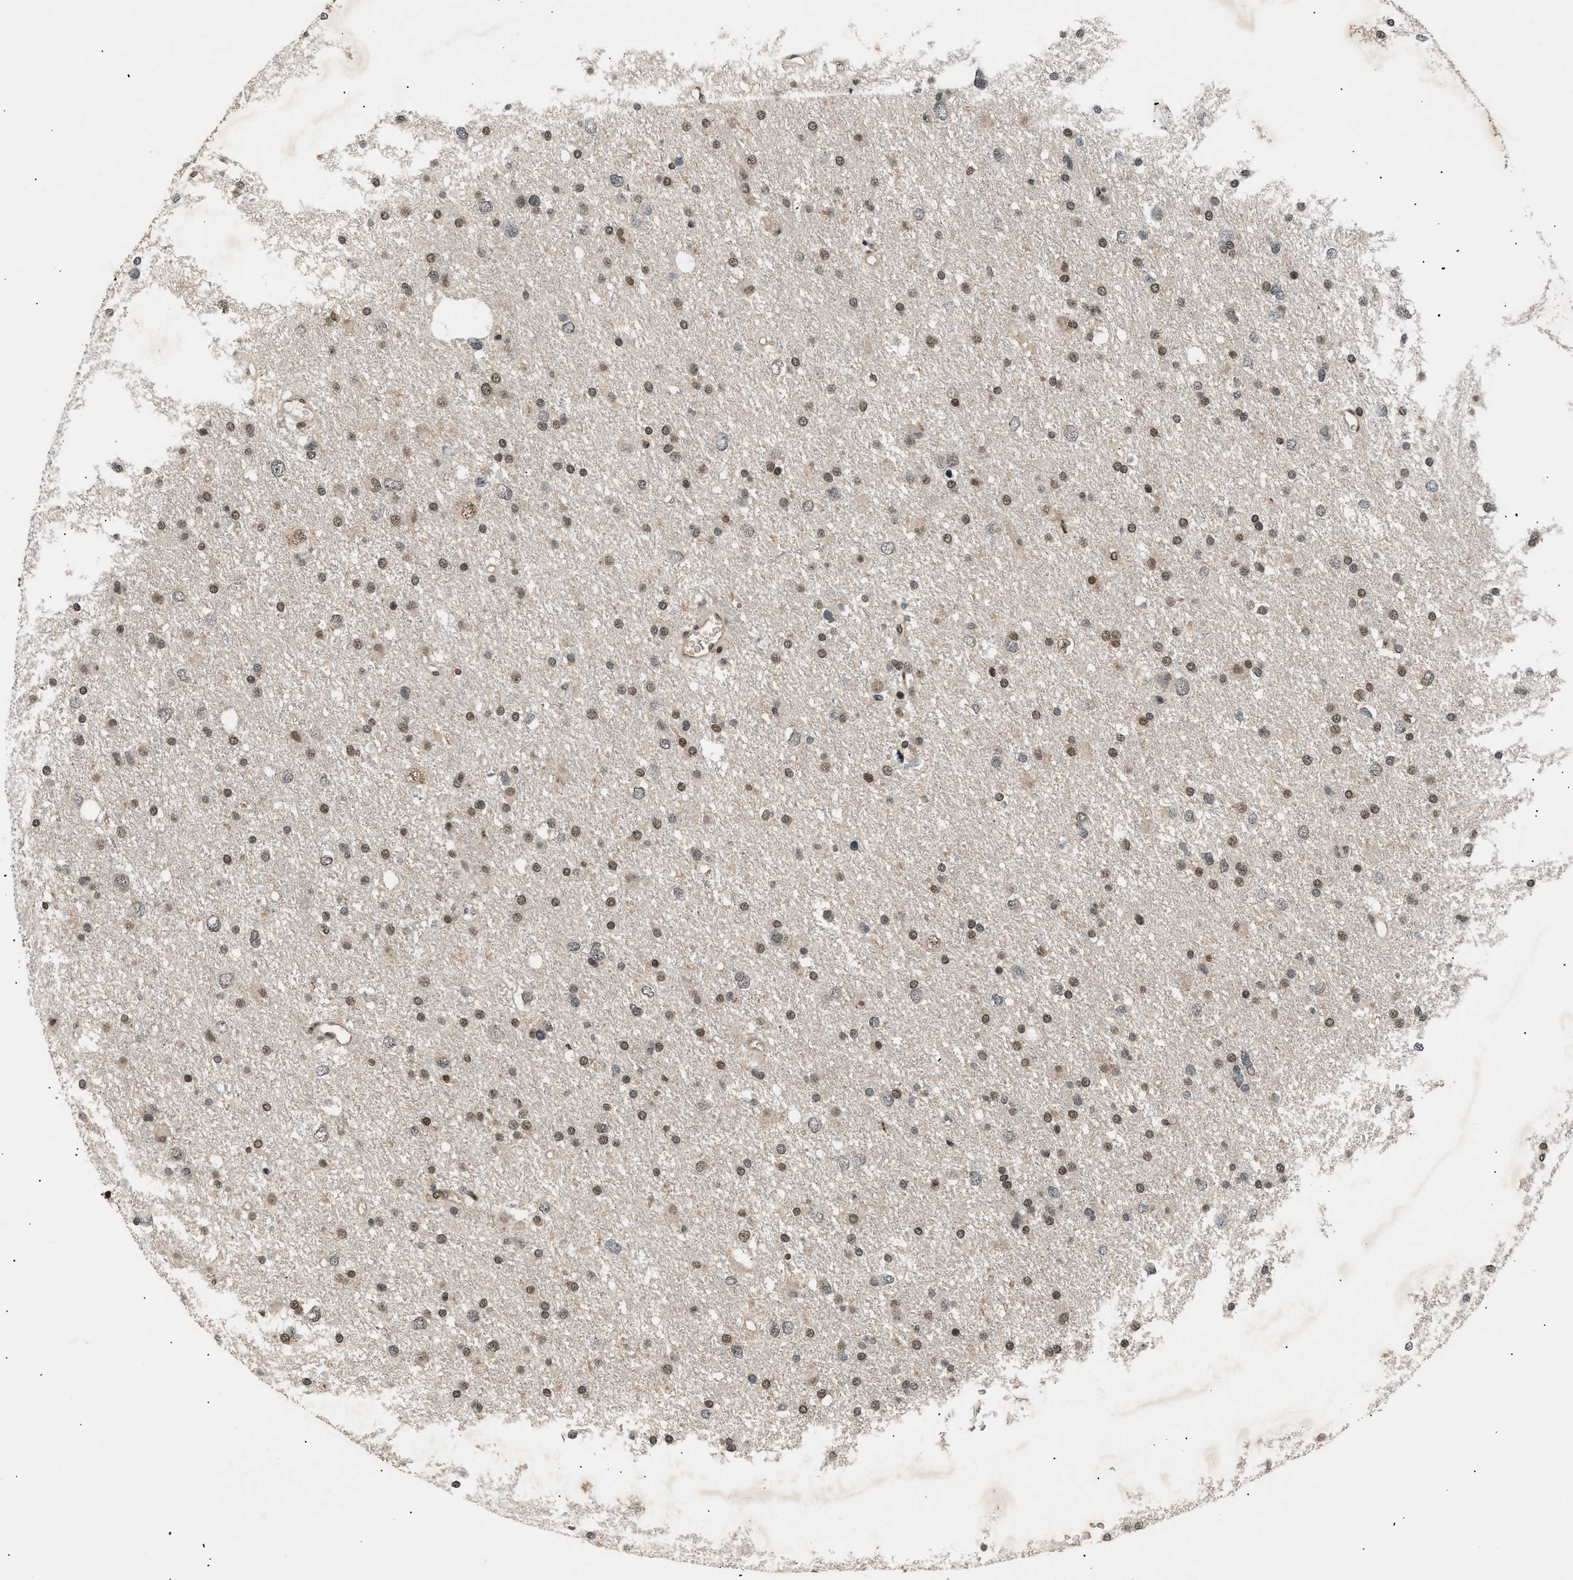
{"staining": {"intensity": "moderate", "quantity": ">75%", "location": "nuclear"}, "tissue": "glioma", "cell_type": "Tumor cells", "image_type": "cancer", "snomed": [{"axis": "morphology", "description": "Glioma, malignant, Low grade"}, {"axis": "topography", "description": "Brain"}], "caption": "Protein analysis of low-grade glioma (malignant) tissue demonstrates moderate nuclear positivity in about >75% of tumor cells.", "gene": "RBM5", "patient": {"sex": "female", "age": 37}}